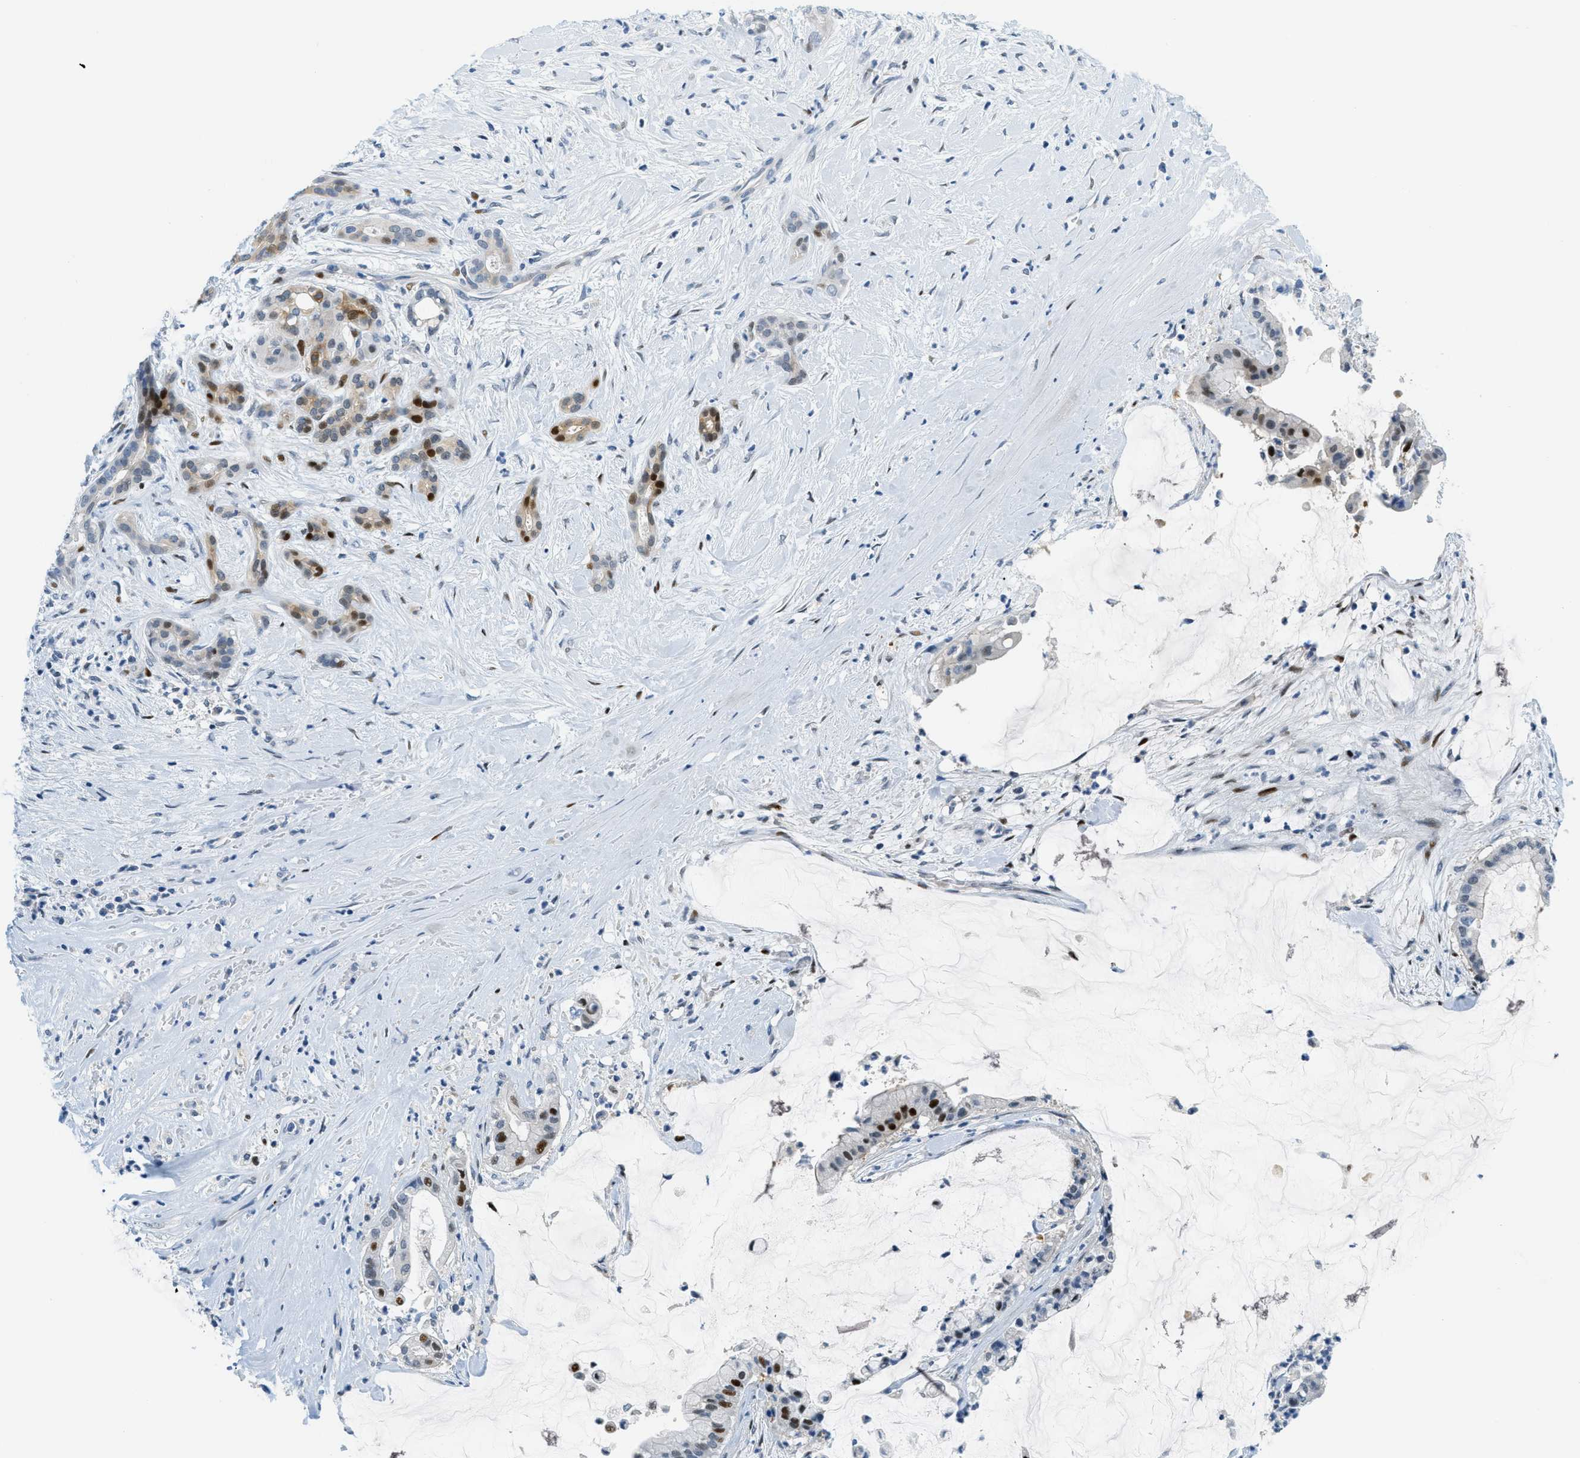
{"staining": {"intensity": "strong", "quantity": "25%-75%", "location": "nuclear"}, "tissue": "pancreatic cancer", "cell_type": "Tumor cells", "image_type": "cancer", "snomed": [{"axis": "morphology", "description": "Adenocarcinoma, NOS"}, {"axis": "topography", "description": "Pancreas"}], "caption": "DAB immunohistochemical staining of human pancreatic cancer (adenocarcinoma) displays strong nuclear protein expression in about 25%-75% of tumor cells.", "gene": "CYP4X1", "patient": {"sex": "male", "age": 41}}